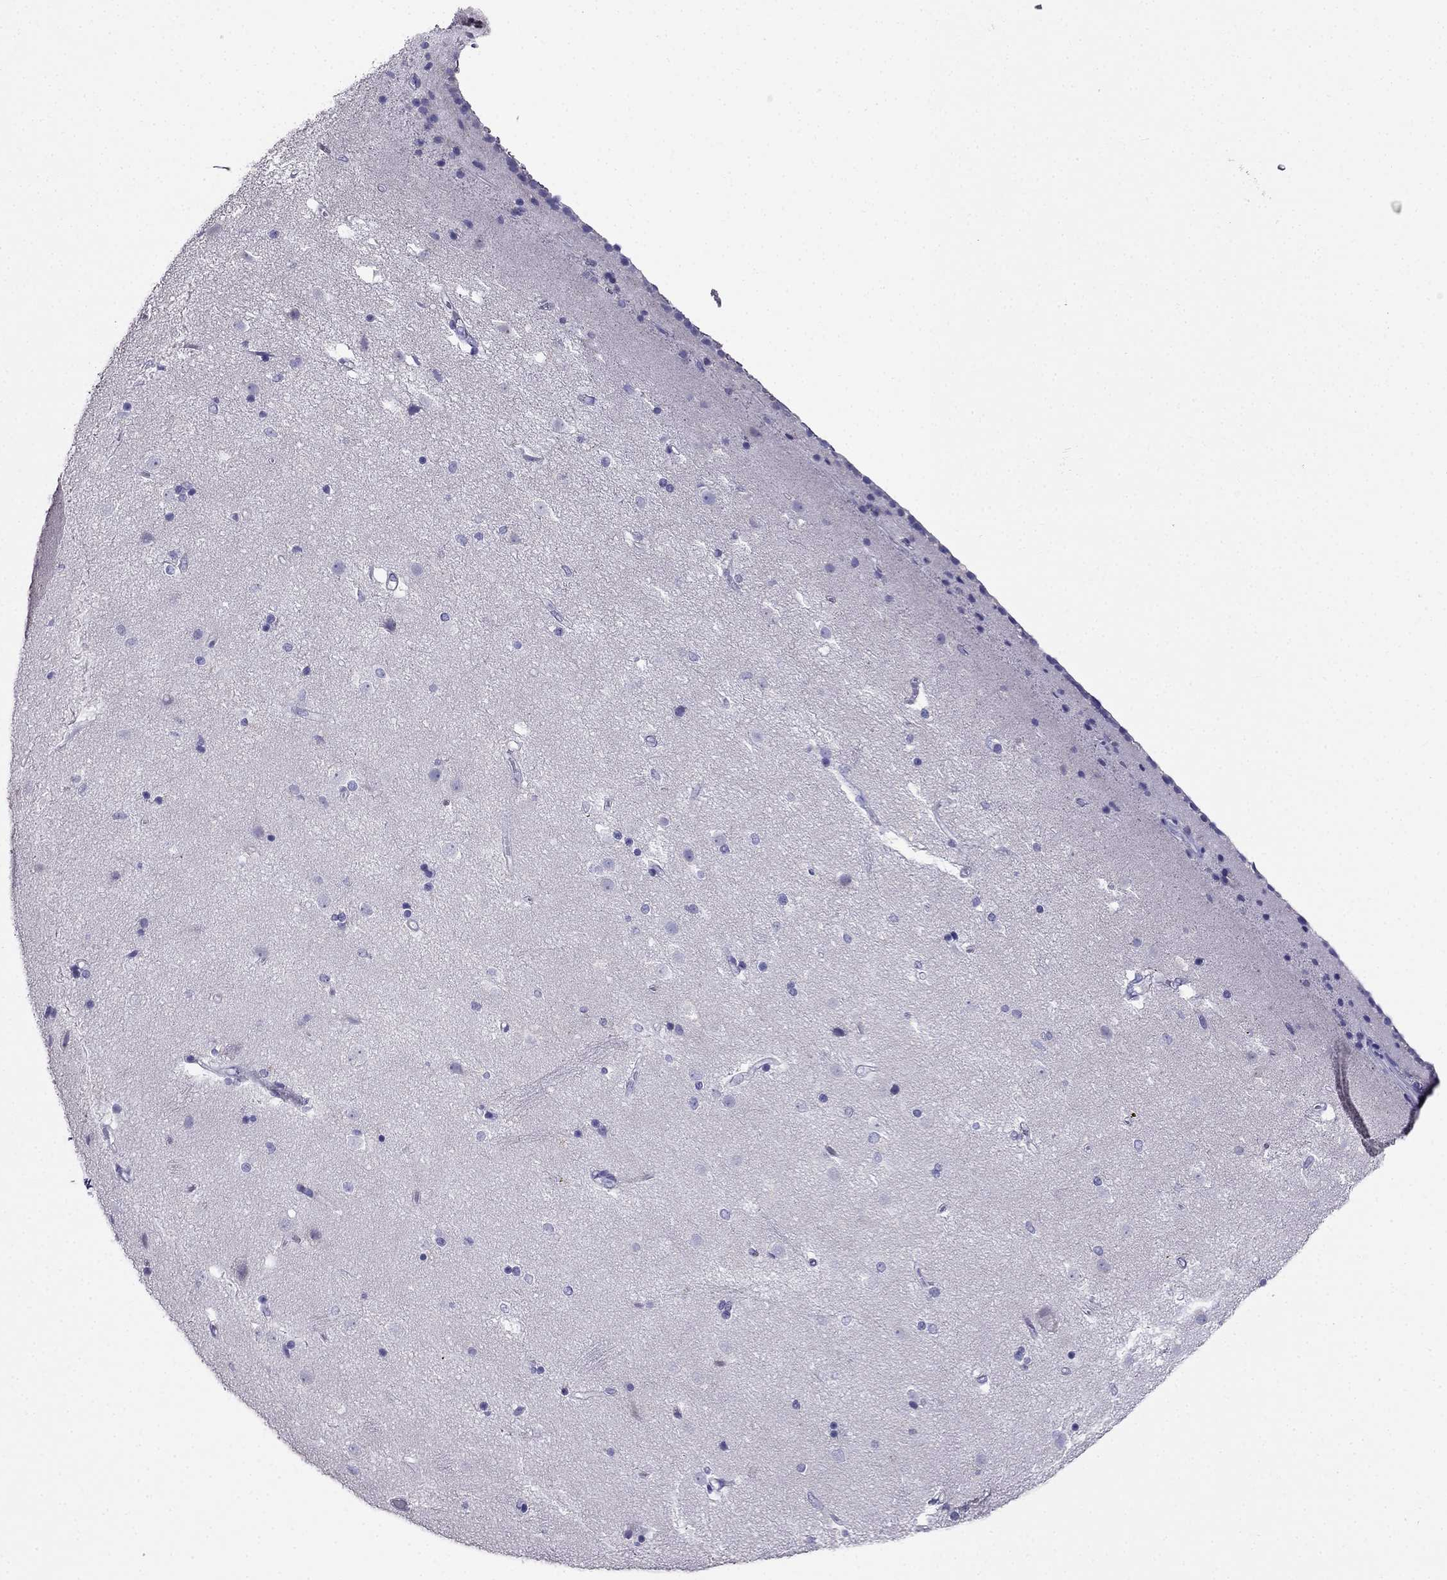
{"staining": {"intensity": "negative", "quantity": "none", "location": "none"}, "tissue": "caudate", "cell_type": "Glial cells", "image_type": "normal", "snomed": [{"axis": "morphology", "description": "Normal tissue, NOS"}, {"axis": "topography", "description": "Lateral ventricle wall"}], "caption": "Glial cells show no significant staining in unremarkable caudate.", "gene": "PTH", "patient": {"sex": "female", "age": 71}}